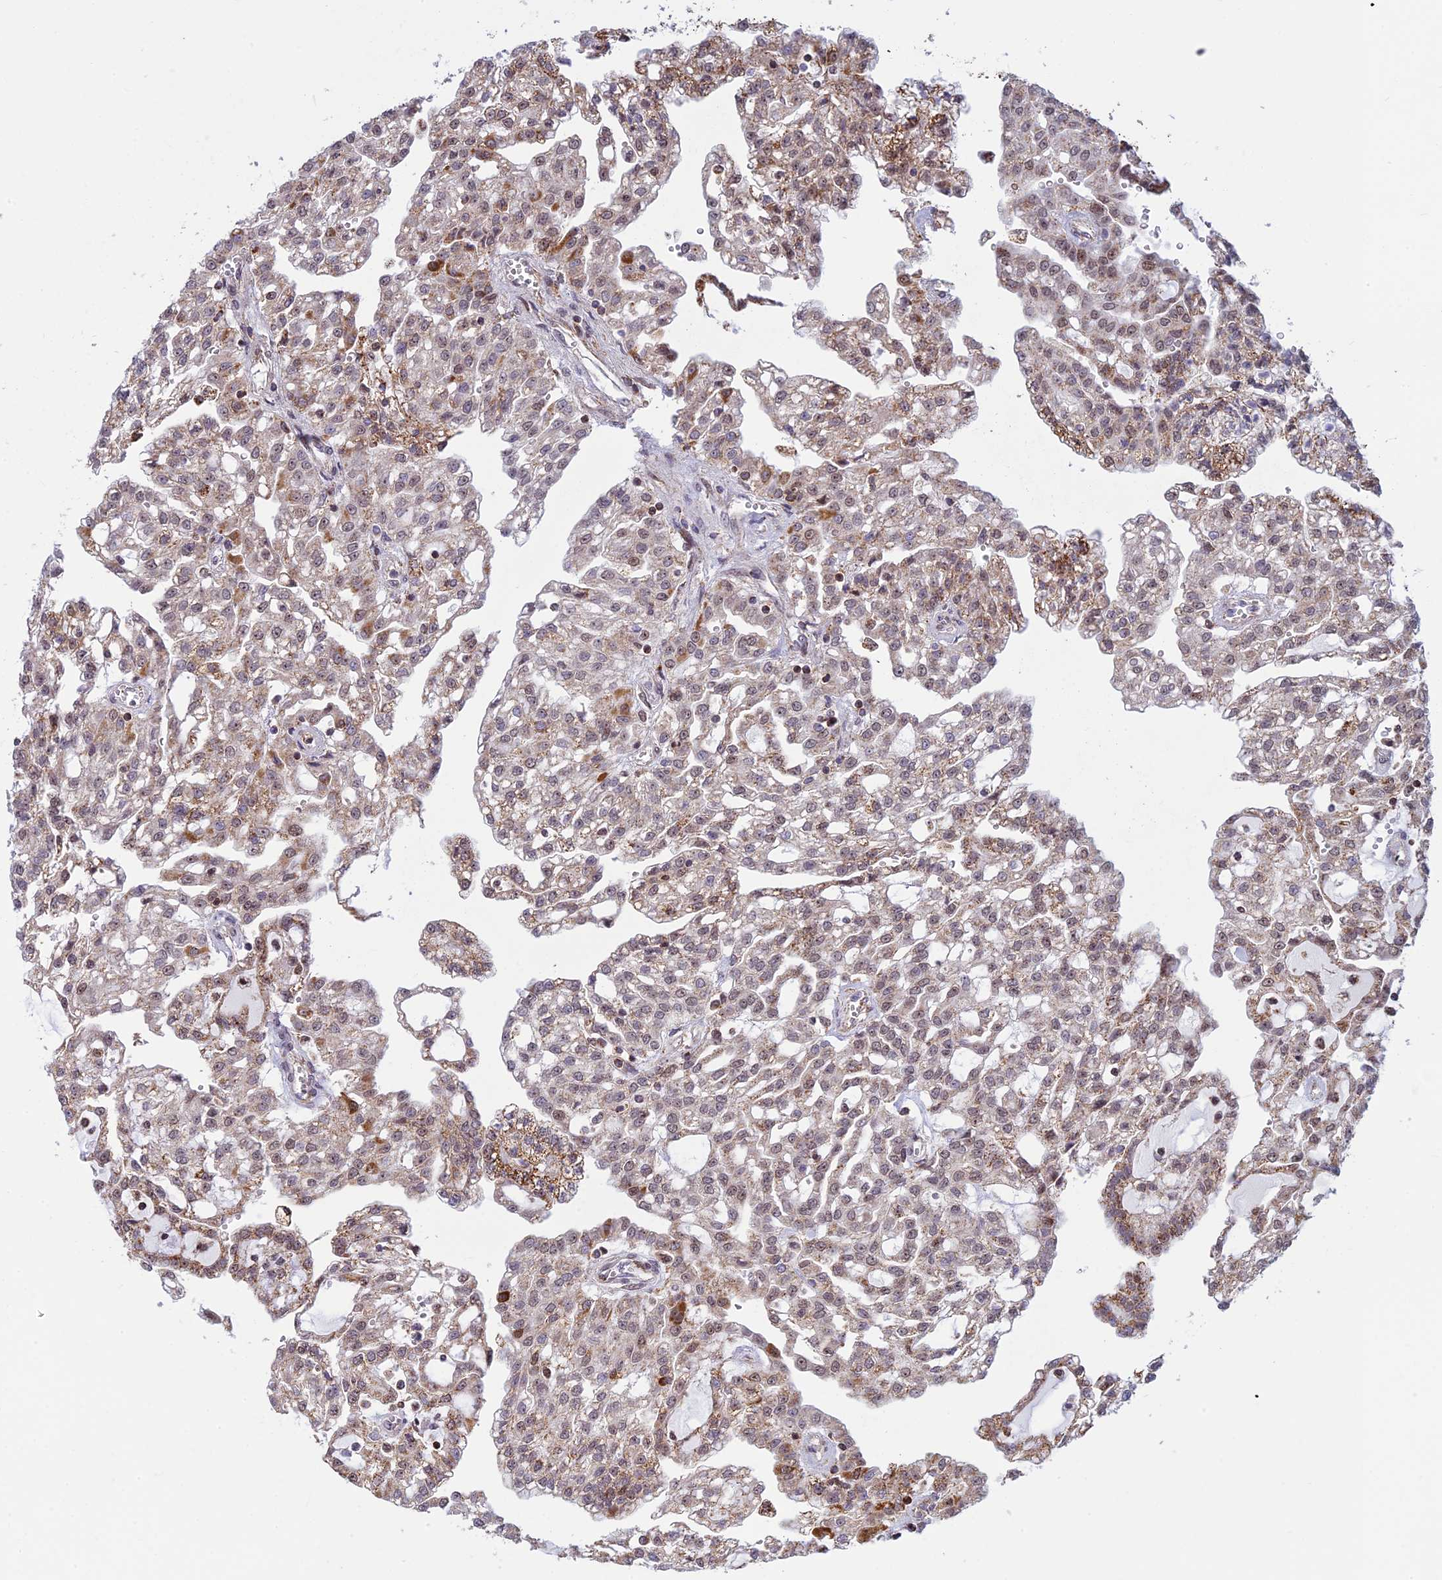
{"staining": {"intensity": "moderate", "quantity": "25%-75%", "location": "cytoplasmic/membranous,nuclear"}, "tissue": "renal cancer", "cell_type": "Tumor cells", "image_type": "cancer", "snomed": [{"axis": "morphology", "description": "Adenocarcinoma, NOS"}, {"axis": "topography", "description": "Kidney"}], "caption": "A photomicrograph of human renal cancer (adenocarcinoma) stained for a protein reveals moderate cytoplasmic/membranous and nuclear brown staining in tumor cells.", "gene": "POLR1G", "patient": {"sex": "male", "age": 63}}